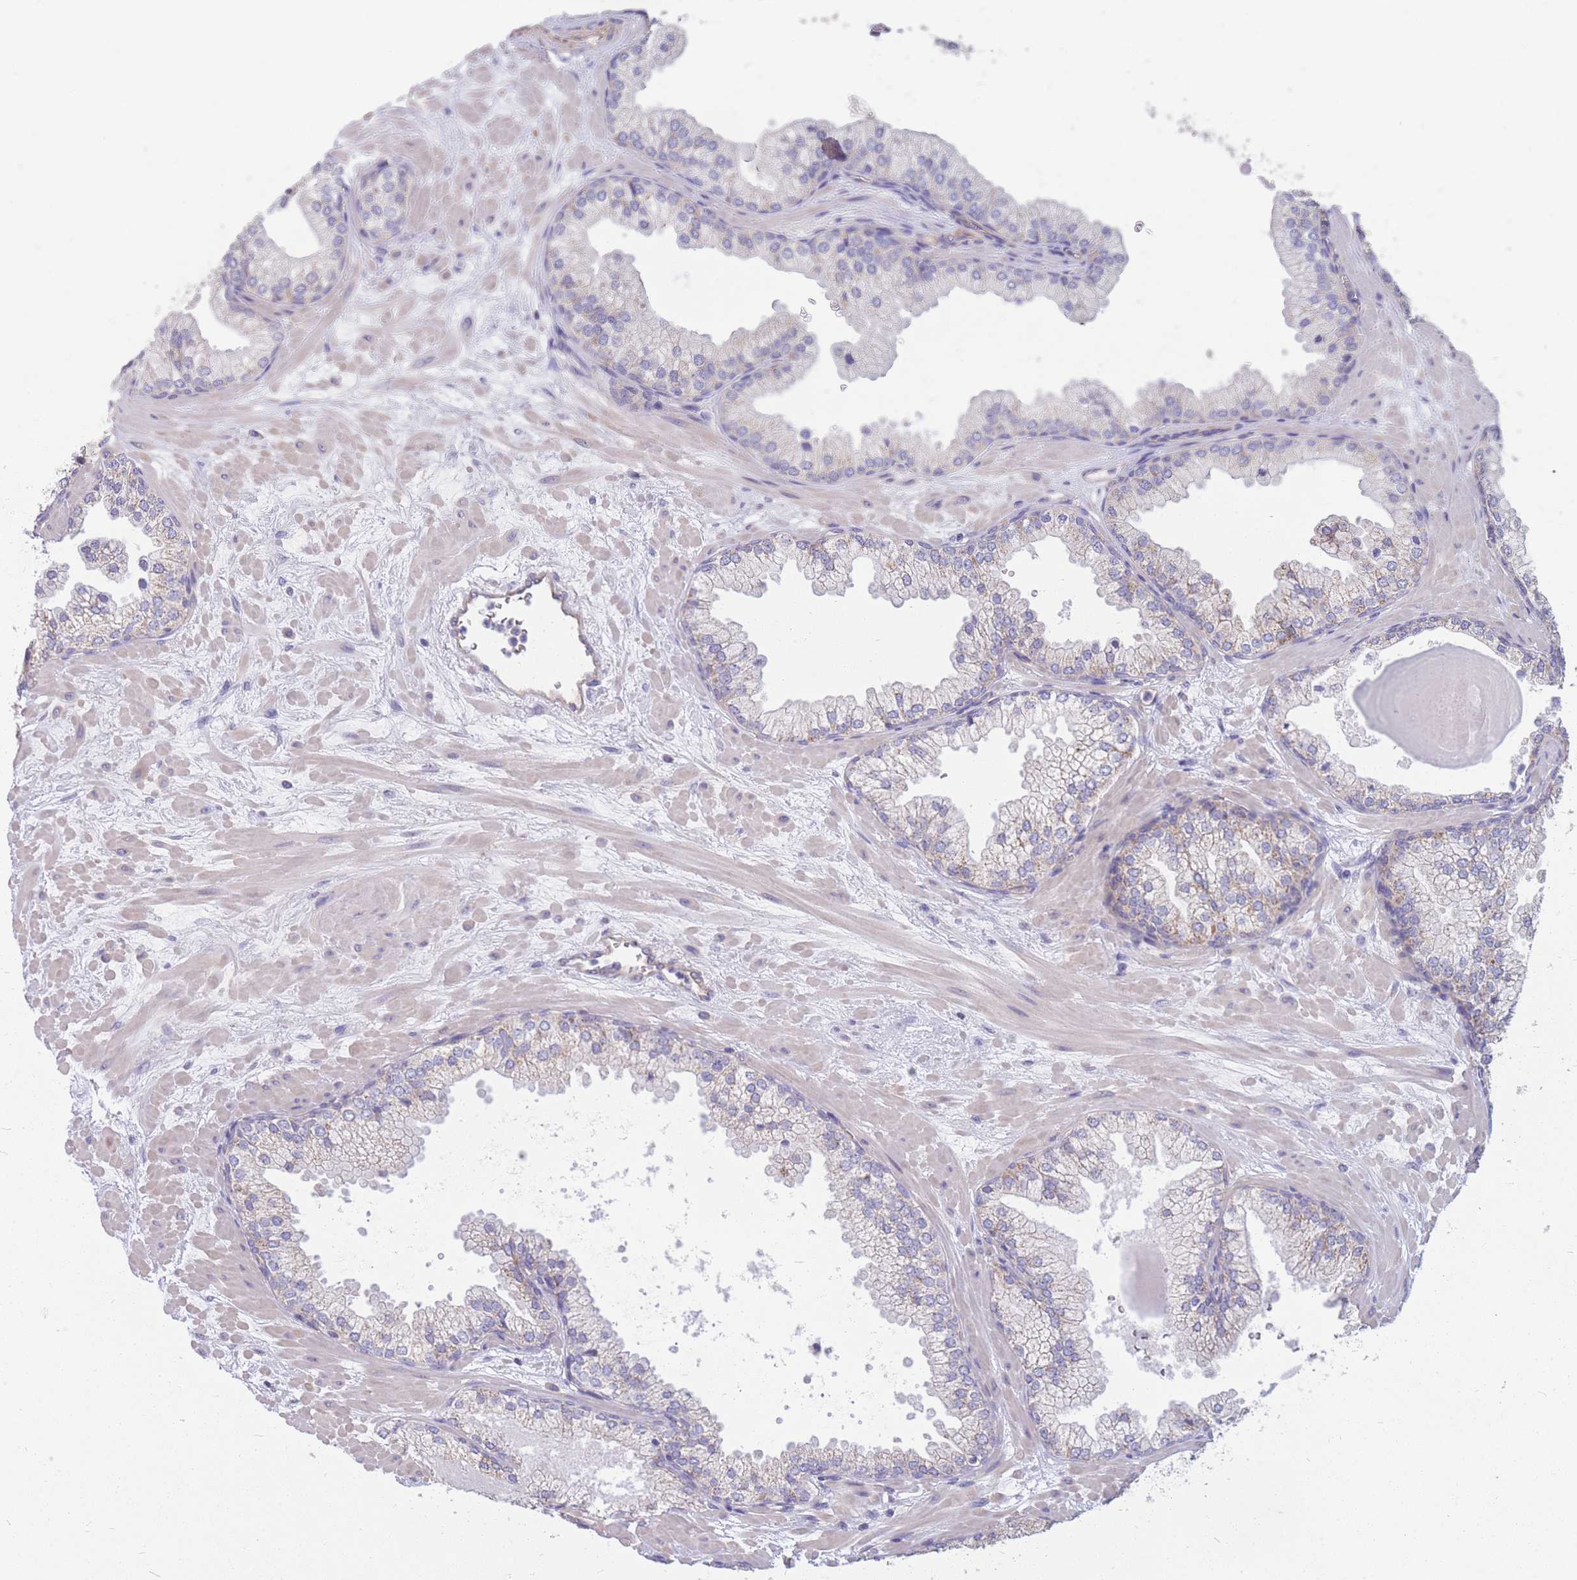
{"staining": {"intensity": "moderate", "quantity": "25%-75%", "location": "cytoplasmic/membranous"}, "tissue": "prostate", "cell_type": "Glandular cells", "image_type": "normal", "snomed": [{"axis": "morphology", "description": "Normal tissue, NOS"}, {"axis": "topography", "description": "Prostate"}], "caption": "Prostate stained with DAB (3,3'-diaminobenzidine) immunohistochemistry (IHC) displays medium levels of moderate cytoplasmic/membranous staining in approximately 25%-75% of glandular cells. The protein of interest is stained brown, and the nuclei are stained in blue (DAB IHC with brightfield microscopy, high magnification).", "gene": "MRPS9", "patient": {"sex": "male", "age": 61}}